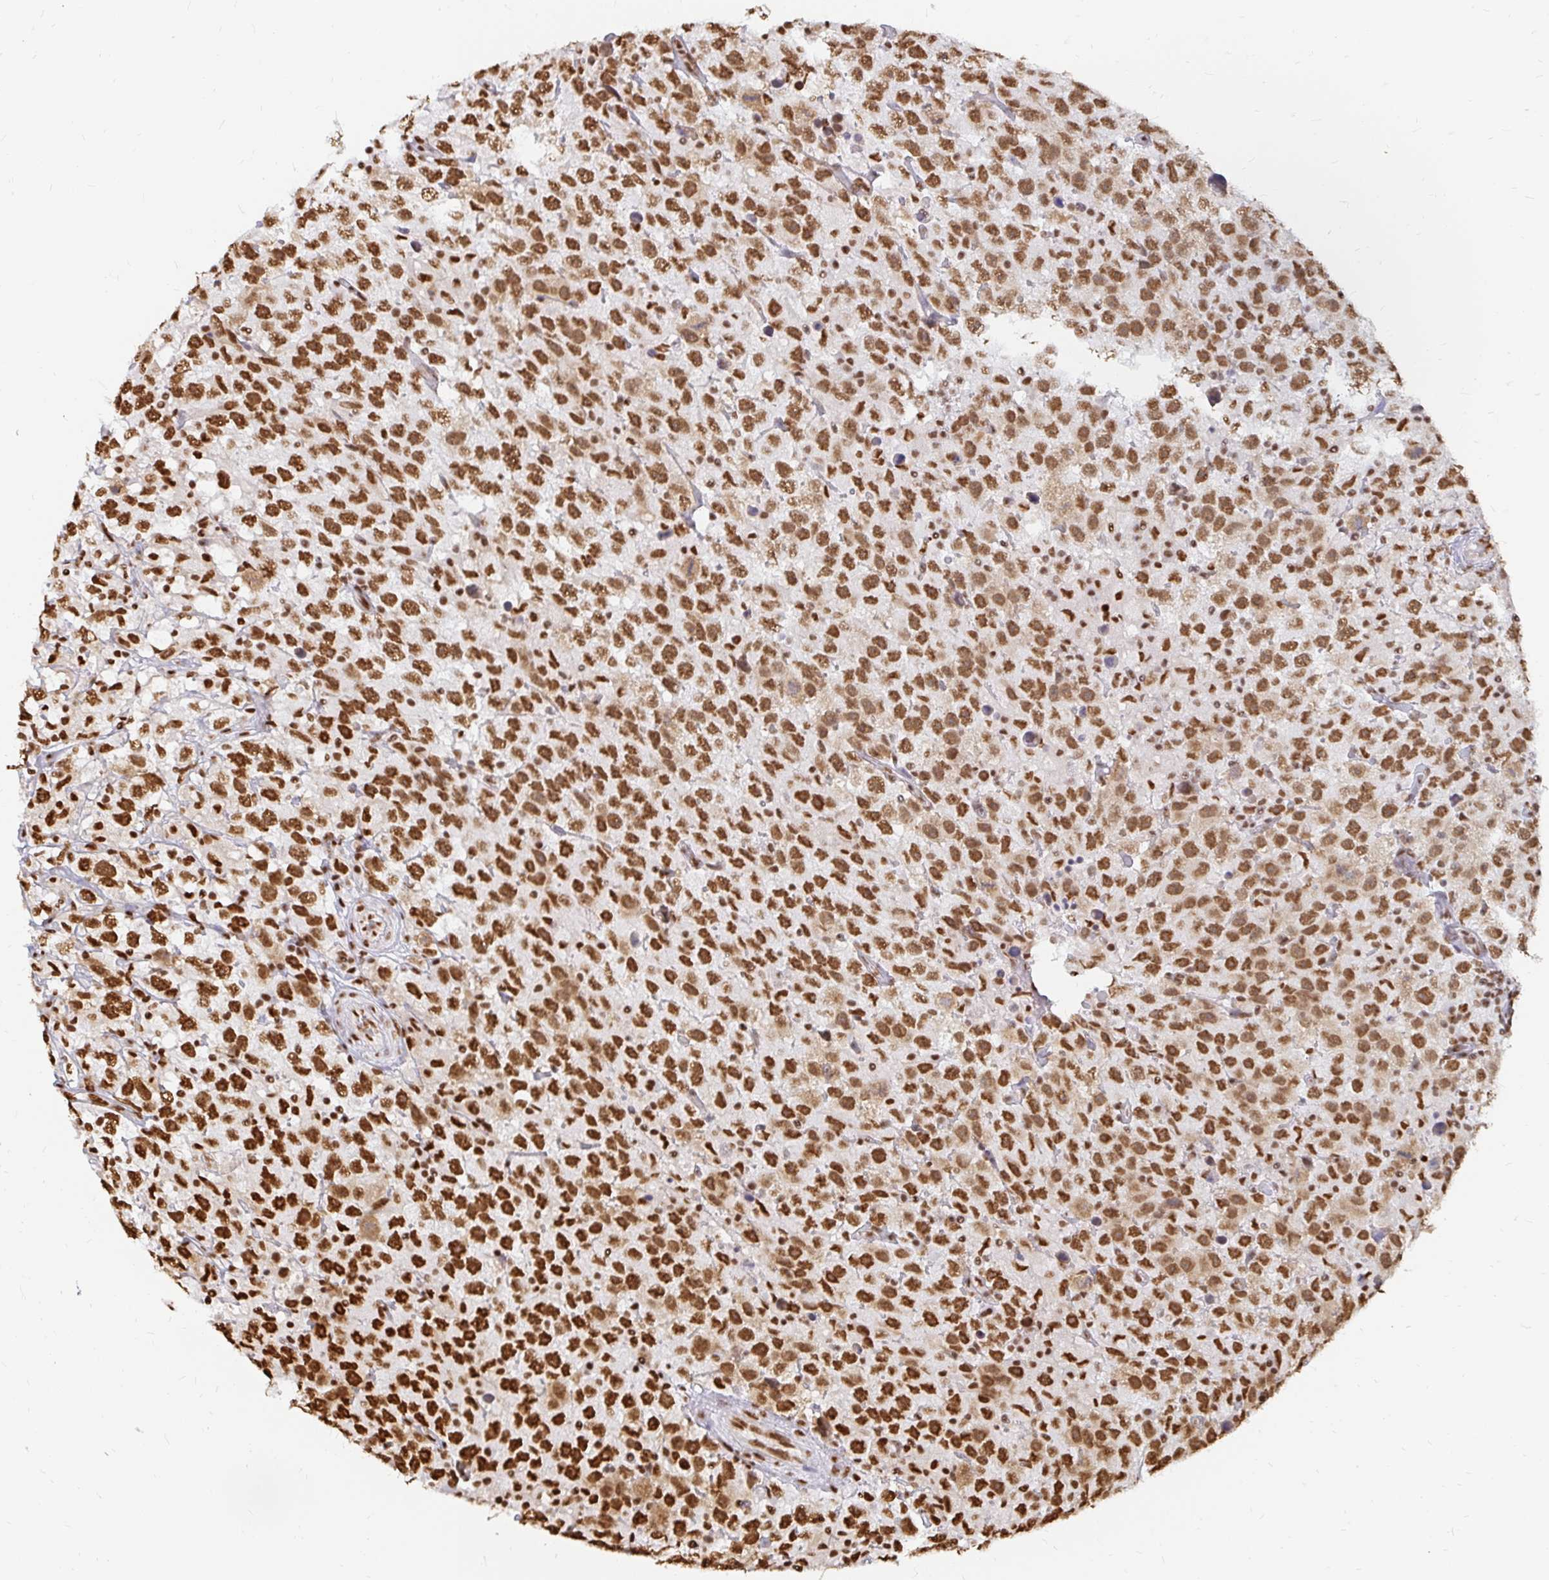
{"staining": {"intensity": "strong", "quantity": ">75%", "location": "nuclear"}, "tissue": "testis cancer", "cell_type": "Tumor cells", "image_type": "cancer", "snomed": [{"axis": "morphology", "description": "Seminoma, NOS"}, {"axis": "topography", "description": "Testis"}], "caption": "Strong nuclear positivity for a protein is appreciated in about >75% of tumor cells of testis seminoma using IHC.", "gene": "HNRNPU", "patient": {"sex": "male", "age": 41}}